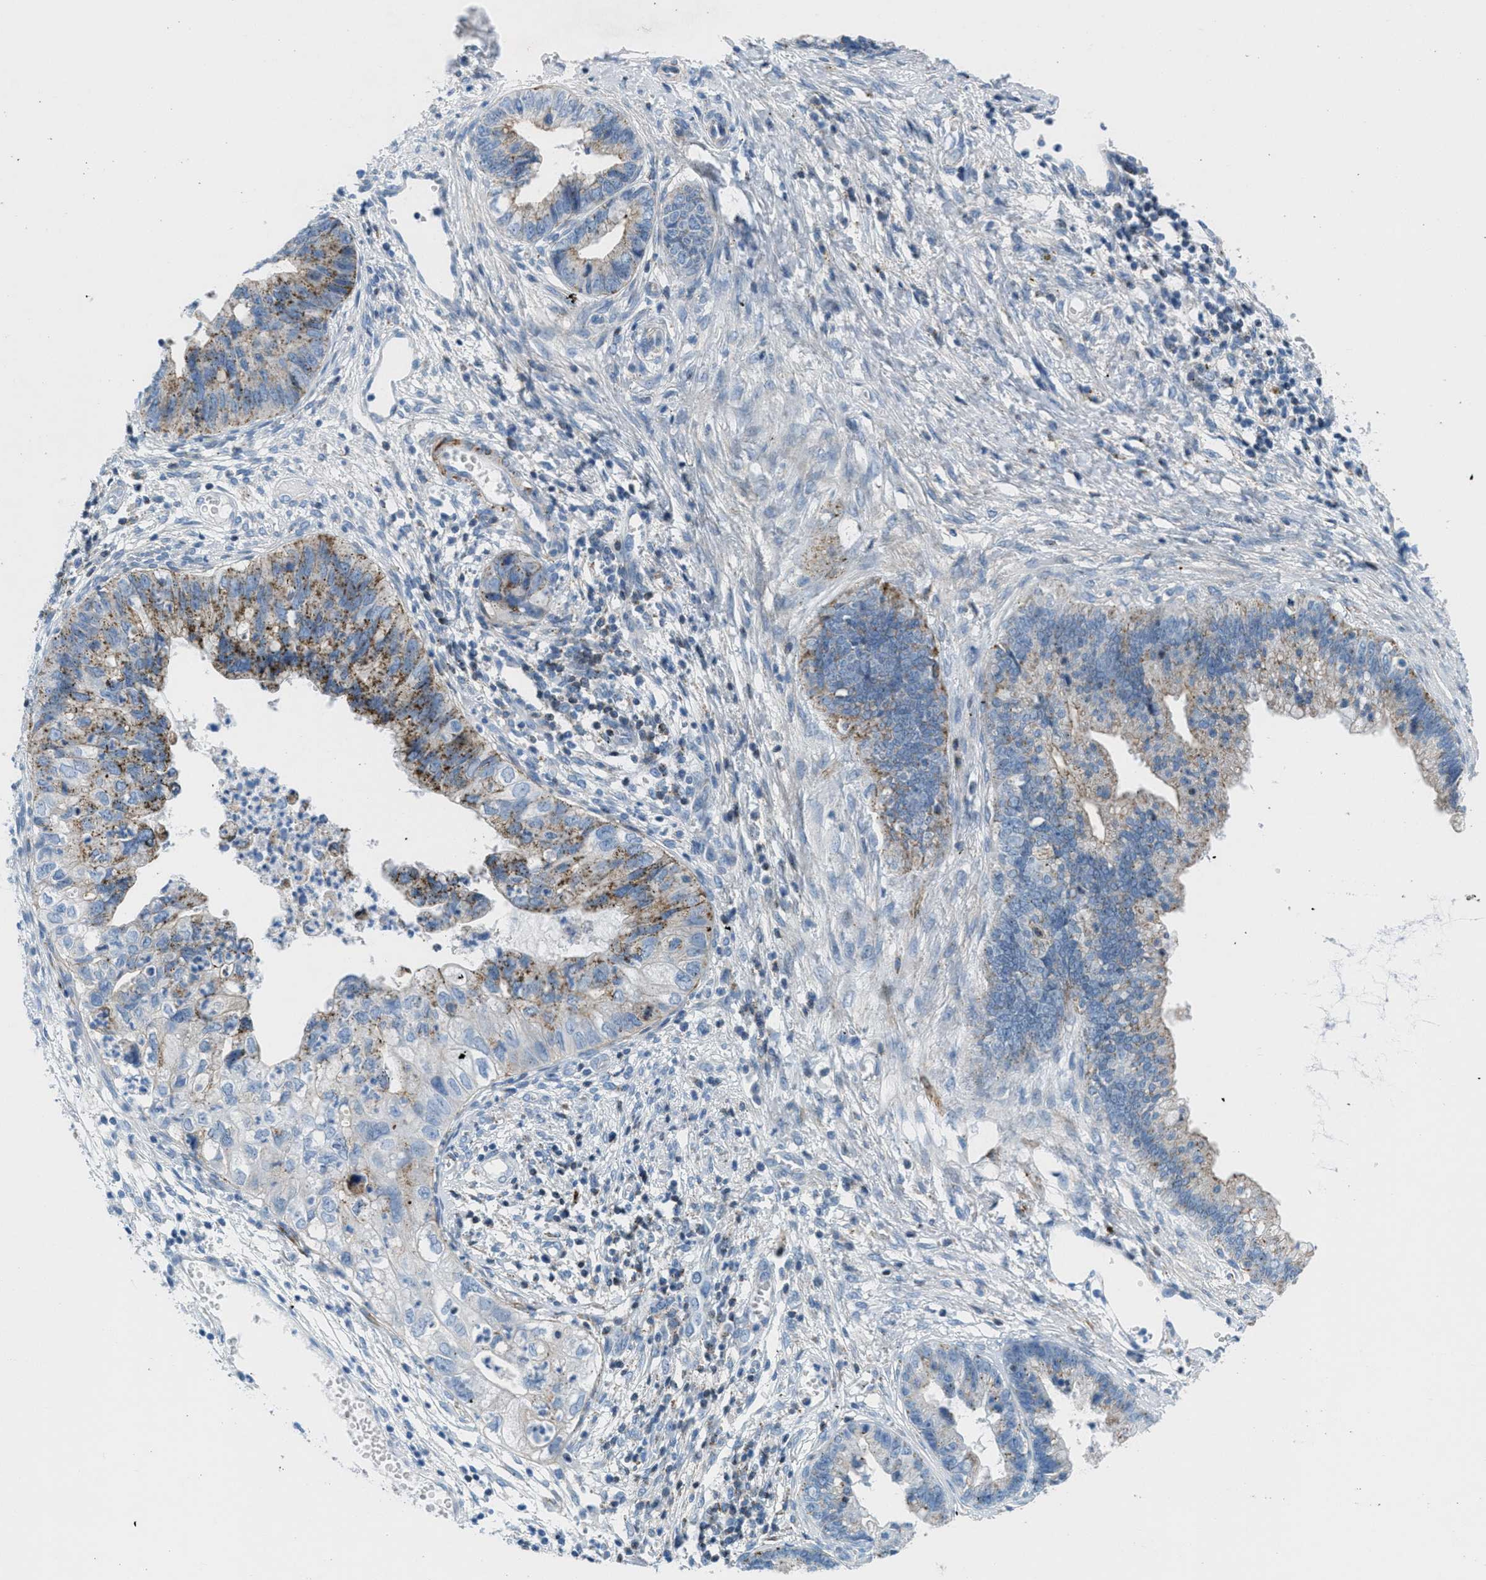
{"staining": {"intensity": "weak", "quantity": ">75%", "location": "cytoplasmic/membranous"}, "tissue": "cervical cancer", "cell_type": "Tumor cells", "image_type": "cancer", "snomed": [{"axis": "morphology", "description": "Adenocarcinoma, NOS"}, {"axis": "topography", "description": "Cervix"}], "caption": "High-power microscopy captured an immunohistochemistry photomicrograph of cervical adenocarcinoma, revealing weak cytoplasmic/membranous staining in approximately >75% of tumor cells.", "gene": "MFSD13A", "patient": {"sex": "female", "age": 44}}